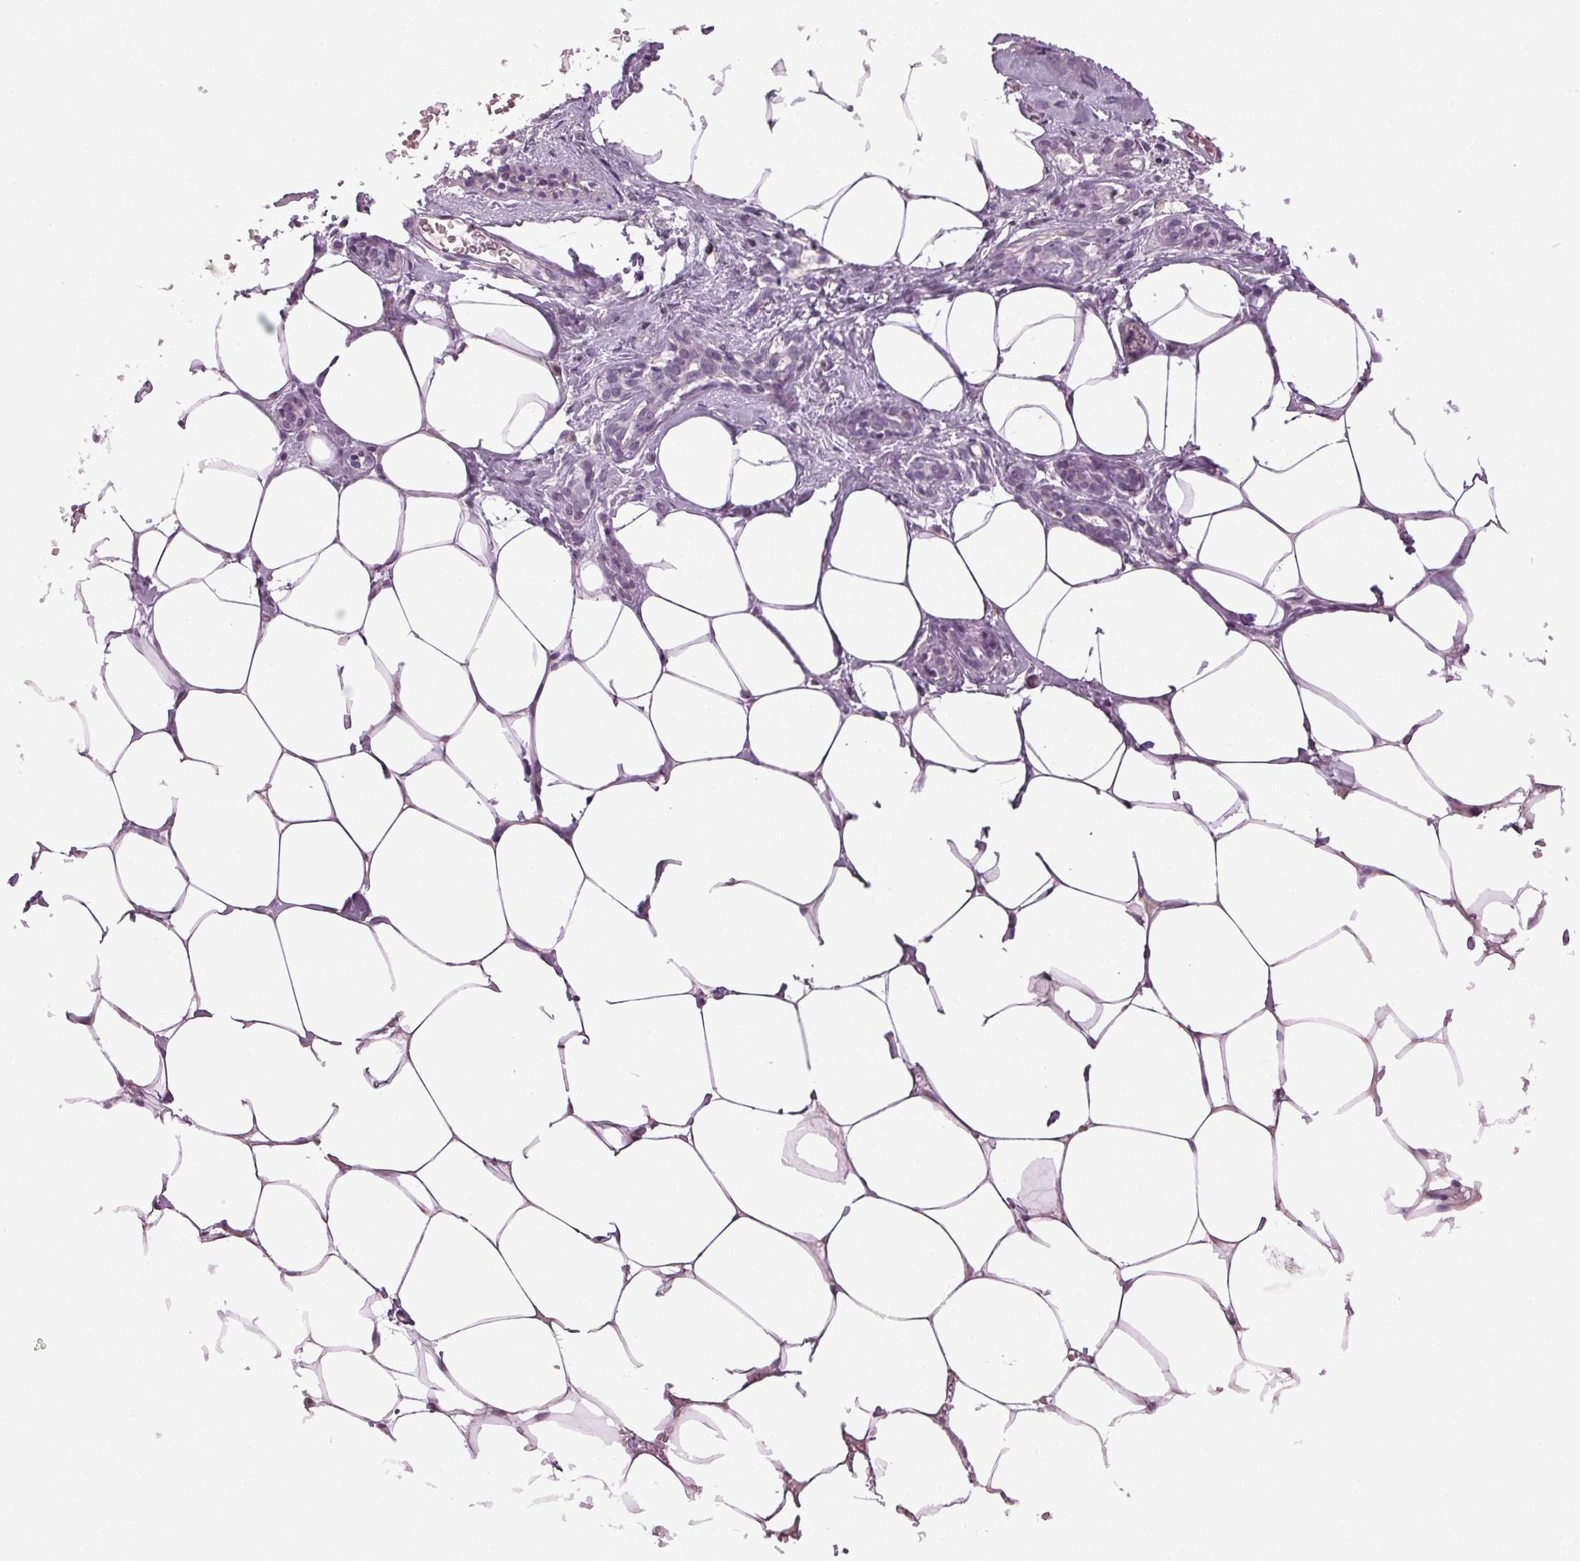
{"staining": {"intensity": "negative", "quantity": "none", "location": "none"}, "tissue": "breast", "cell_type": "Adipocytes", "image_type": "normal", "snomed": [{"axis": "morphology", "description": "Normal tissue, NOS"}, {"axis": "topography", "description": "Breast"}], "caption": "There is no significant expression in adipocytes of breast. (Stains: DAB (3,3'-diaminobenzidine) IHC with hematoxylin counter stain, Microscopy: brightfield microscopy at high magnification).", "gene": "DNAH12", "patient": {"sex": "female", "age": 27}}